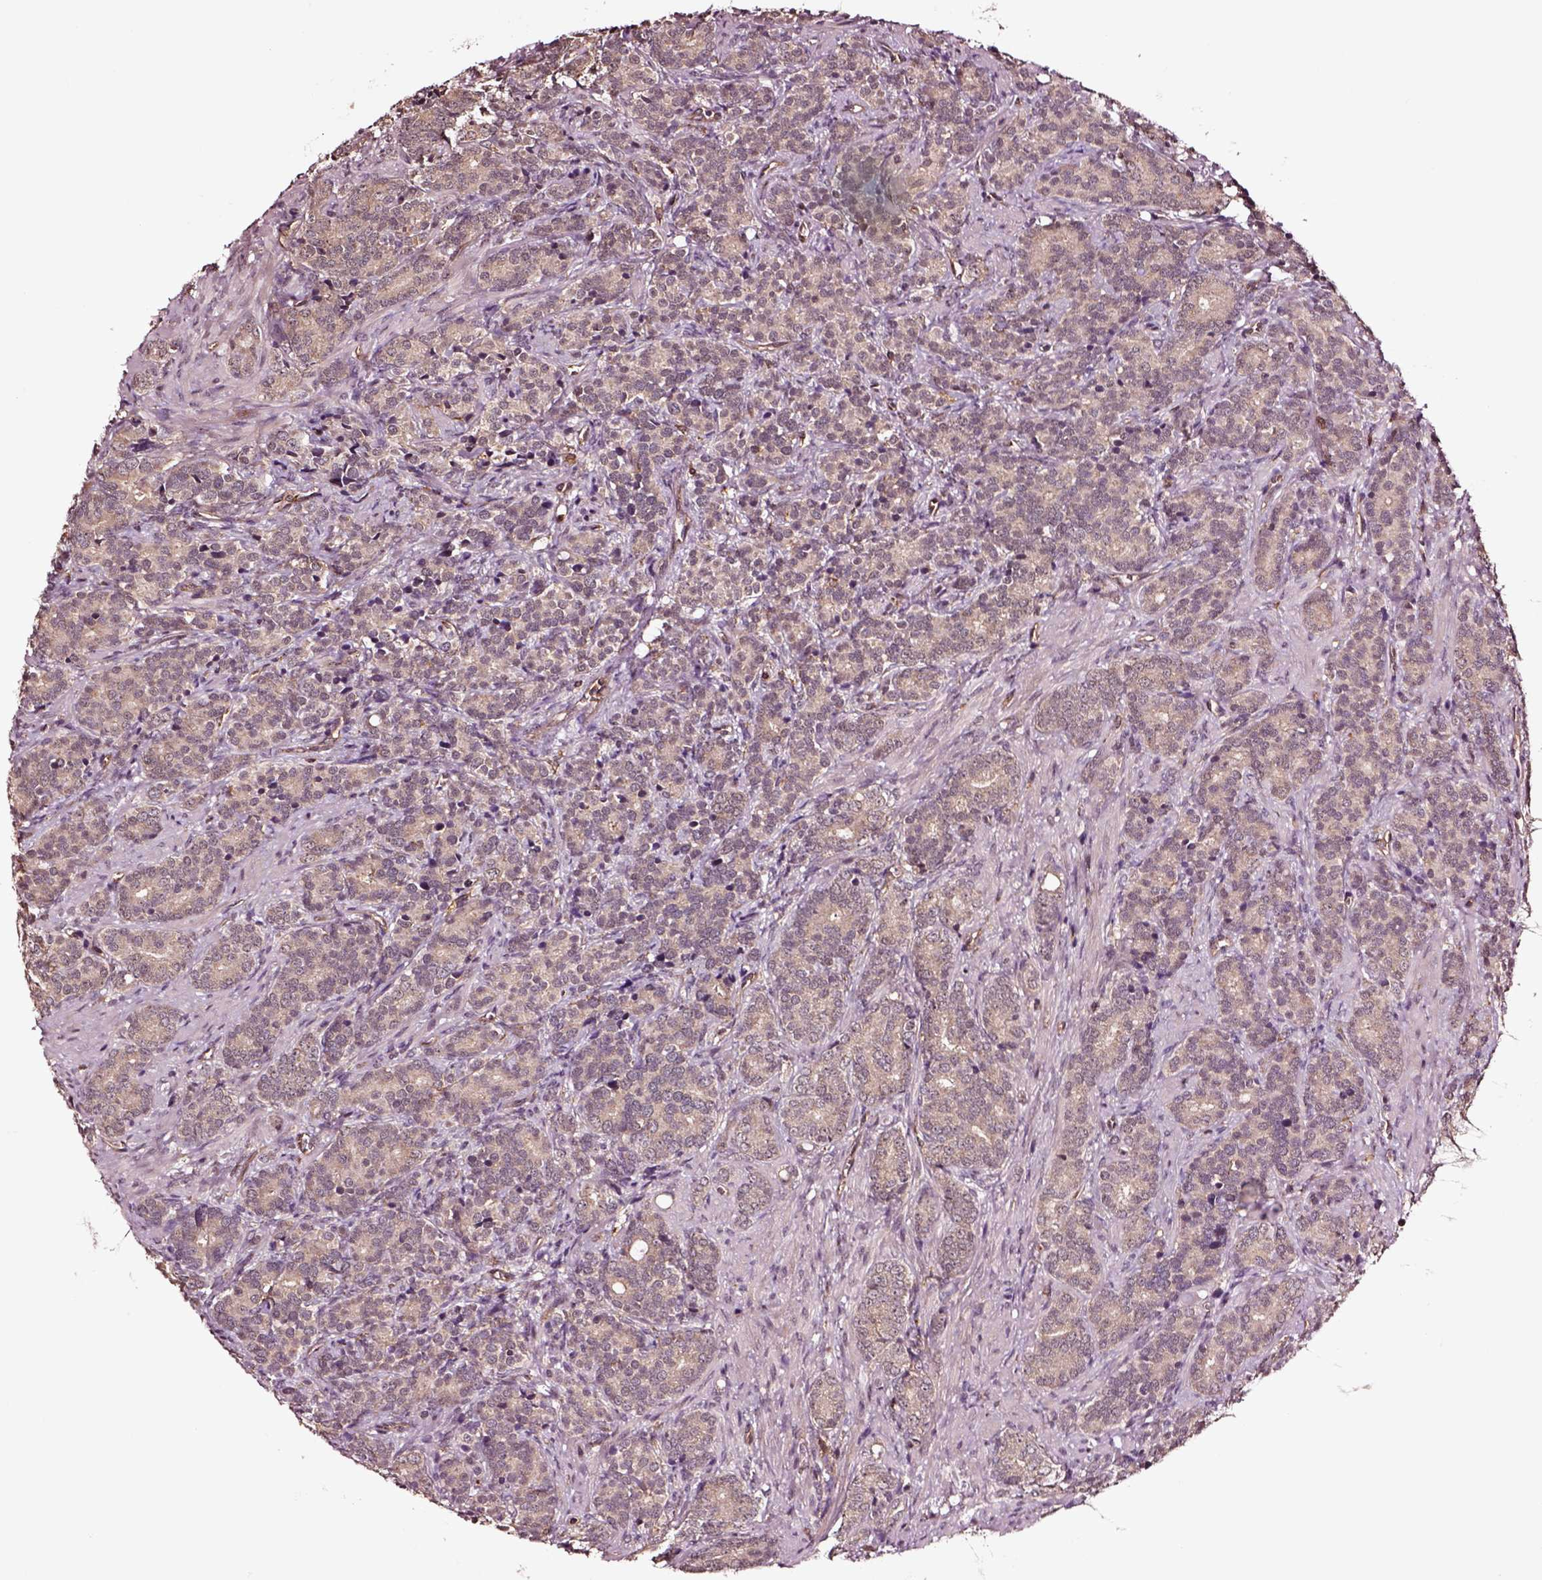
{"staining": {"intensity": "moderate", "quantity": "<25%", "location": "cytoplasmic/membranous"}, "tissue": "prostate cancer", "cell_type": "Tumor cells", "image_type": "cancer", "snomed": [{"axis": "morphology", "description": "Adenocarcinoma, High grade"}, {"axis": "topography", "description": "Prostate"}], "caption": "Protein expression analysis of adenocarcinoma (high-grade) (prostate) reveals moderate cytoplasmic/membranous staining in approximately <25% of tumor cells.", "gene": "RASSF5", "patient": {"sex": "male", "age": 84}}